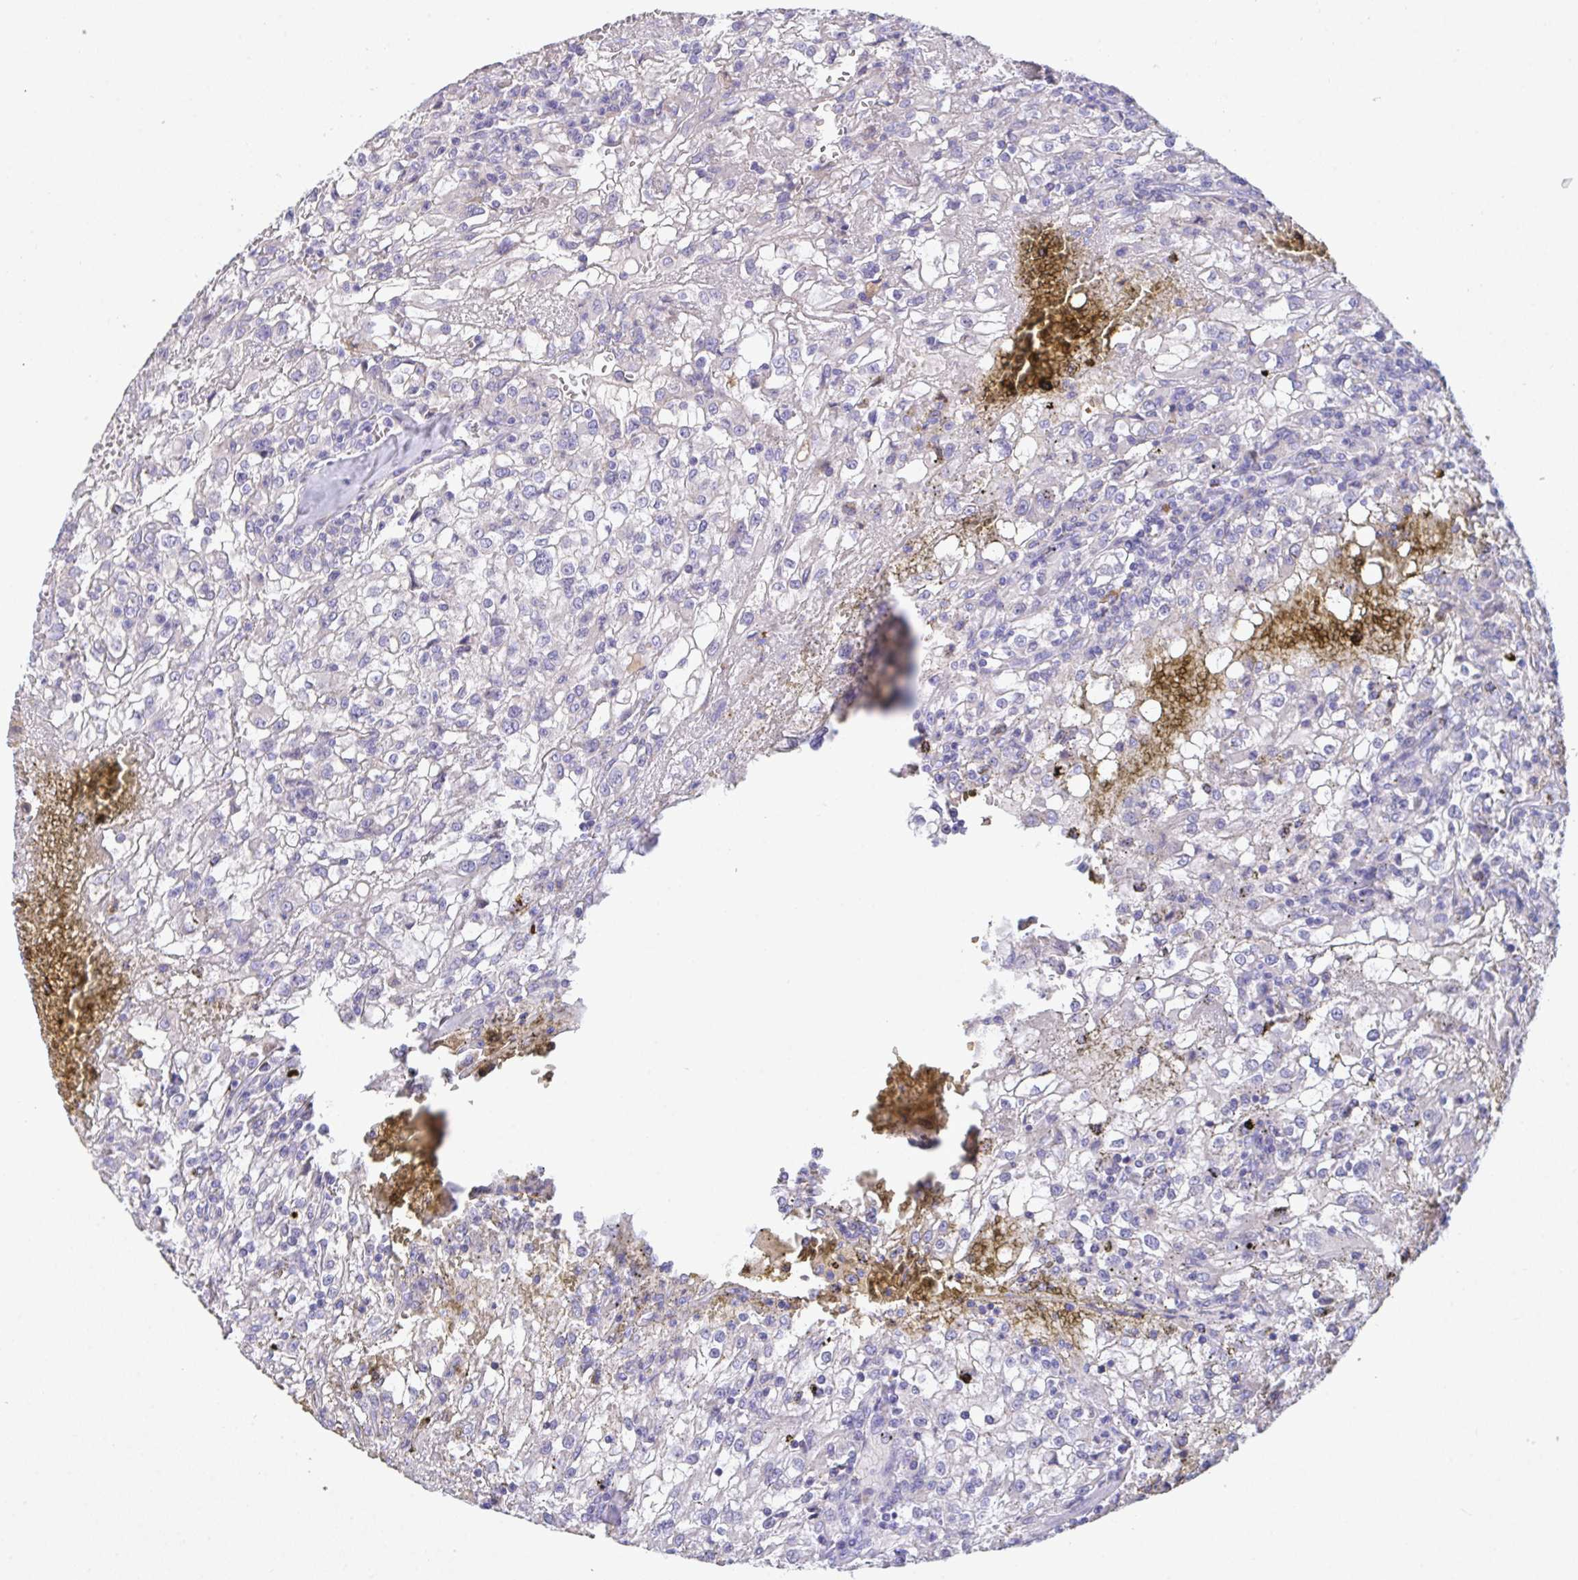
{"staining": {"intensity": "negative", "quantity": "none", "location": "none"}, "tissue": "renal cancer", "cell_type": "Tumor cells", "image_type": "cancer", "snomed": [{"axis": "morphology", "description": "Adenocarcinoma, NOS"}, {"axis": "topography", "description": "Kidney"}], "caption": "A high-resolution photomicrograph shows immunohistochemistry (IHC) staining of renal adenocarcinoma, which displays no significant positivity in tumor cells. (DAB (3,3'-diaminobenzidine) IHC visualized using brightfield microscopy, high magnification).", "gene": "ZNF581", "patient": {"sex": "female", "age": 74}}